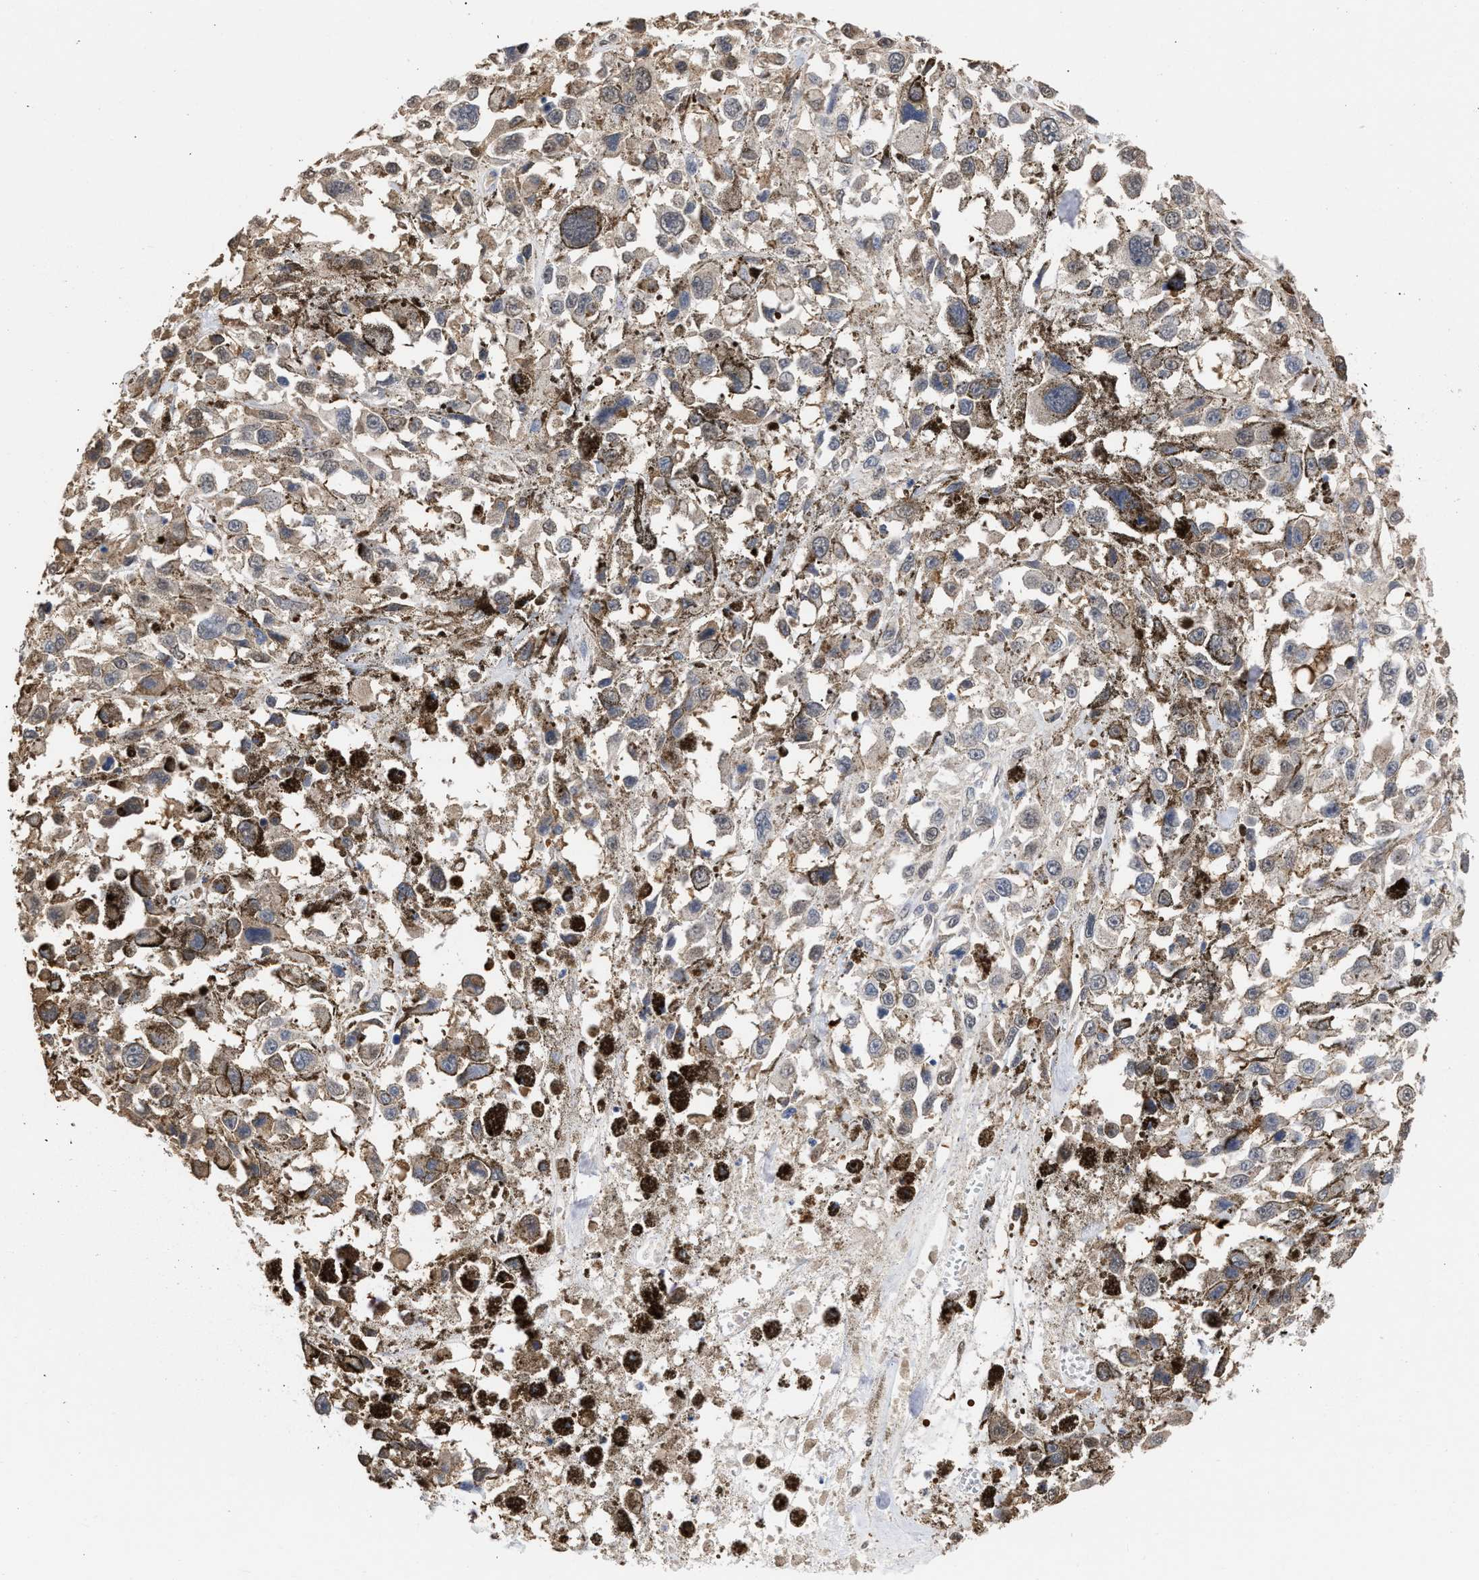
{"staining": {"intensity": "weak", "quantity": ">75%", "location": "cytoplasmic/membranous"}, "tissue": "melanoma", "cell_type": "Tumor cells", "image_type": "cancer", "snomed": [{"axis": "morphology", "description": "Malignant melanoma, Metastatic site"}, {"axis": "topography", "description": "Lymph node"}], "caption": "This image displays malignant melanoma (metastatic site) stained with immunohistochemistry (IHC) to label a protein in brown. The cytoplasmic/membranous of tumor cells show weak positivity for the protein. Nuclei are counter-stained blue.", "gene": "THRA", "patient": {"sex": "male", "age": 59}}